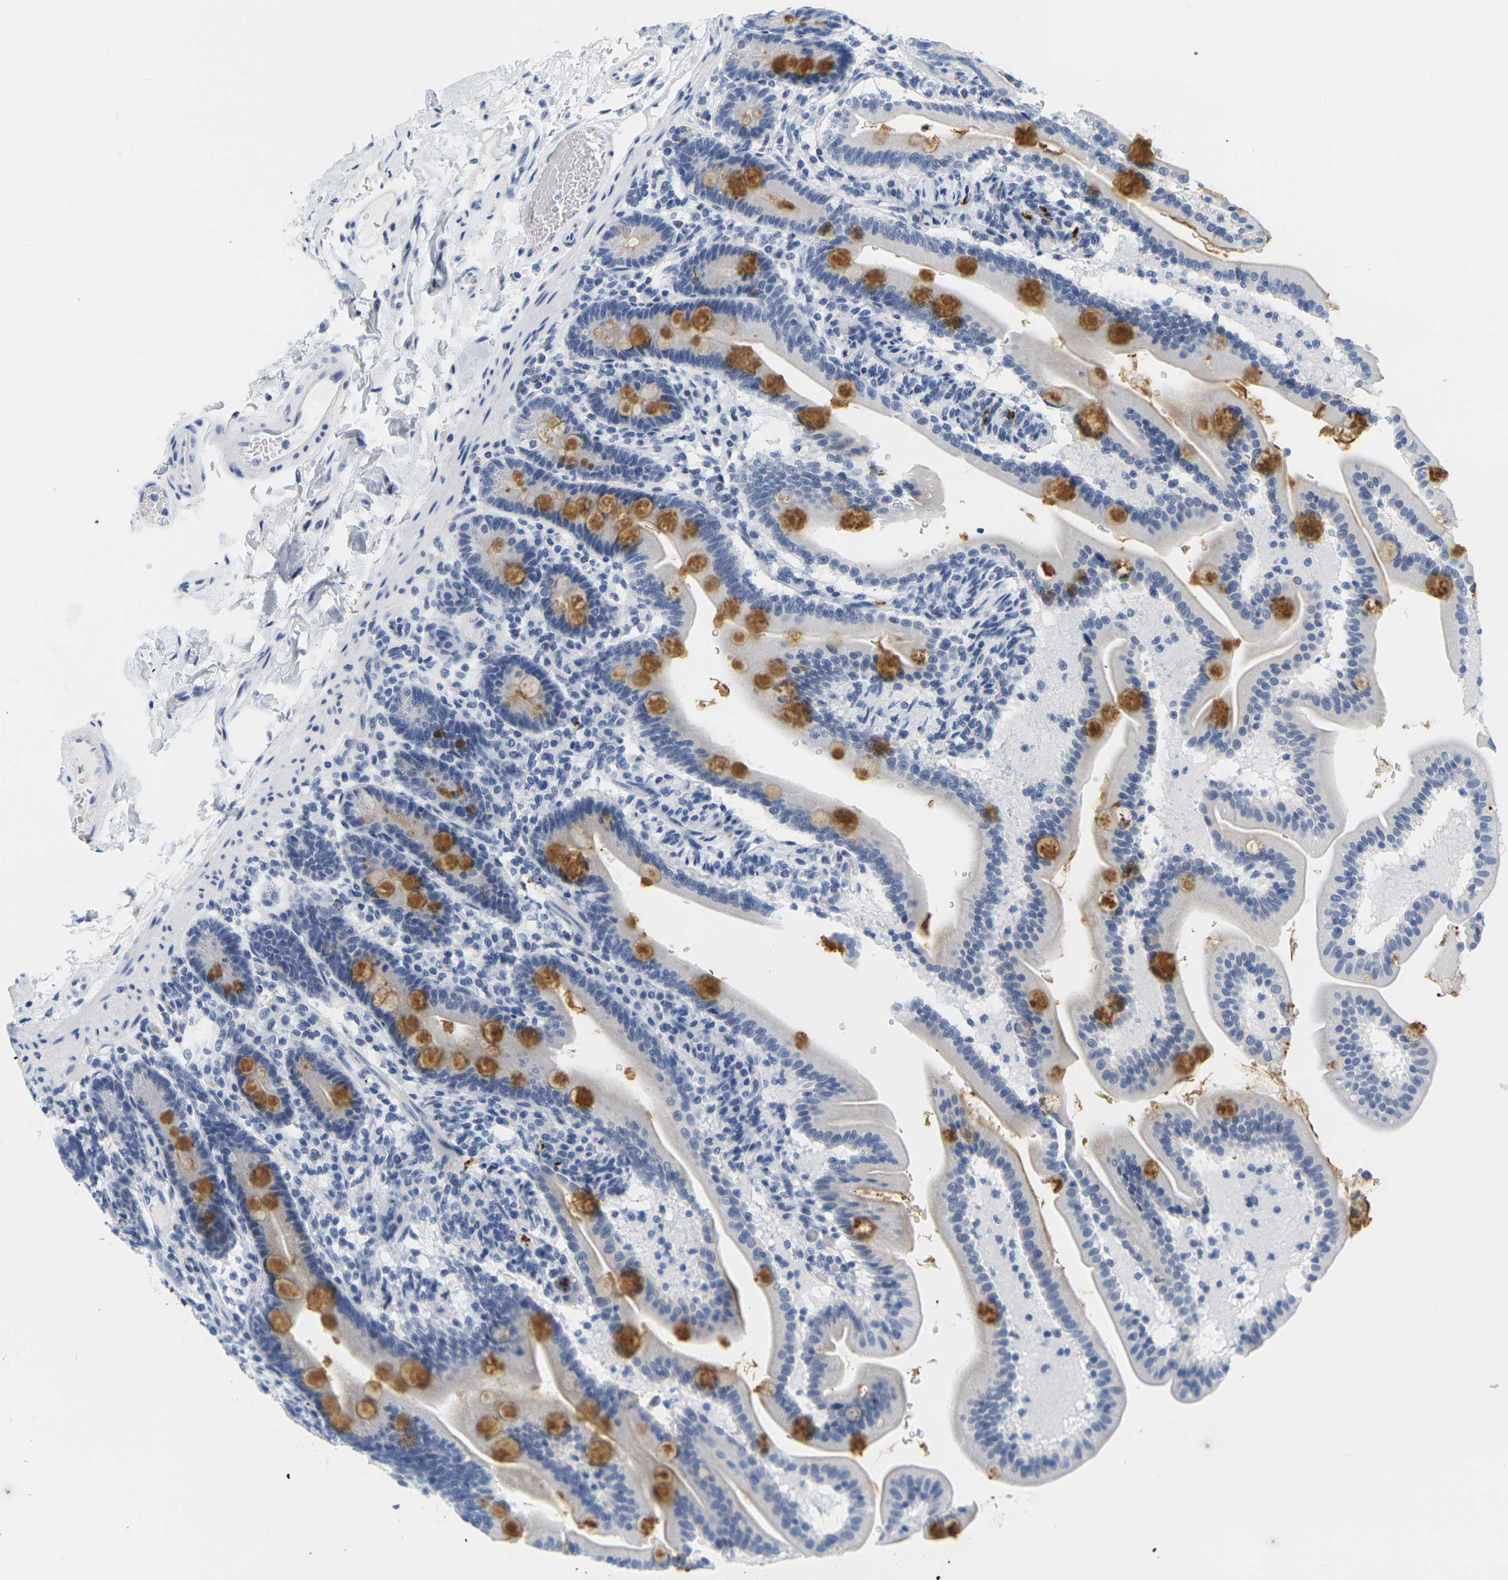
{"staining": {"intensity": "strong", "quantity": "25%-75%", "location": "cytoplasmic/membranous"}, "tissue": "duodenum", "cell_type": "Glandular cells", "image_type": "normal", "snomed": [{"axis": "morphology", "description": "Normal tissue, NOS"}, {"axis": "topography", "description": "Duodenum"}], "caption": "About 25%-75% of glandular cells in unremarkable human duodenum exhibit strong cytoplasmic/membranous protein expression as visualized by brown immunohistochemical staining.", "gene": "HLA", "patient": {"sex": "male", "age": 54}}